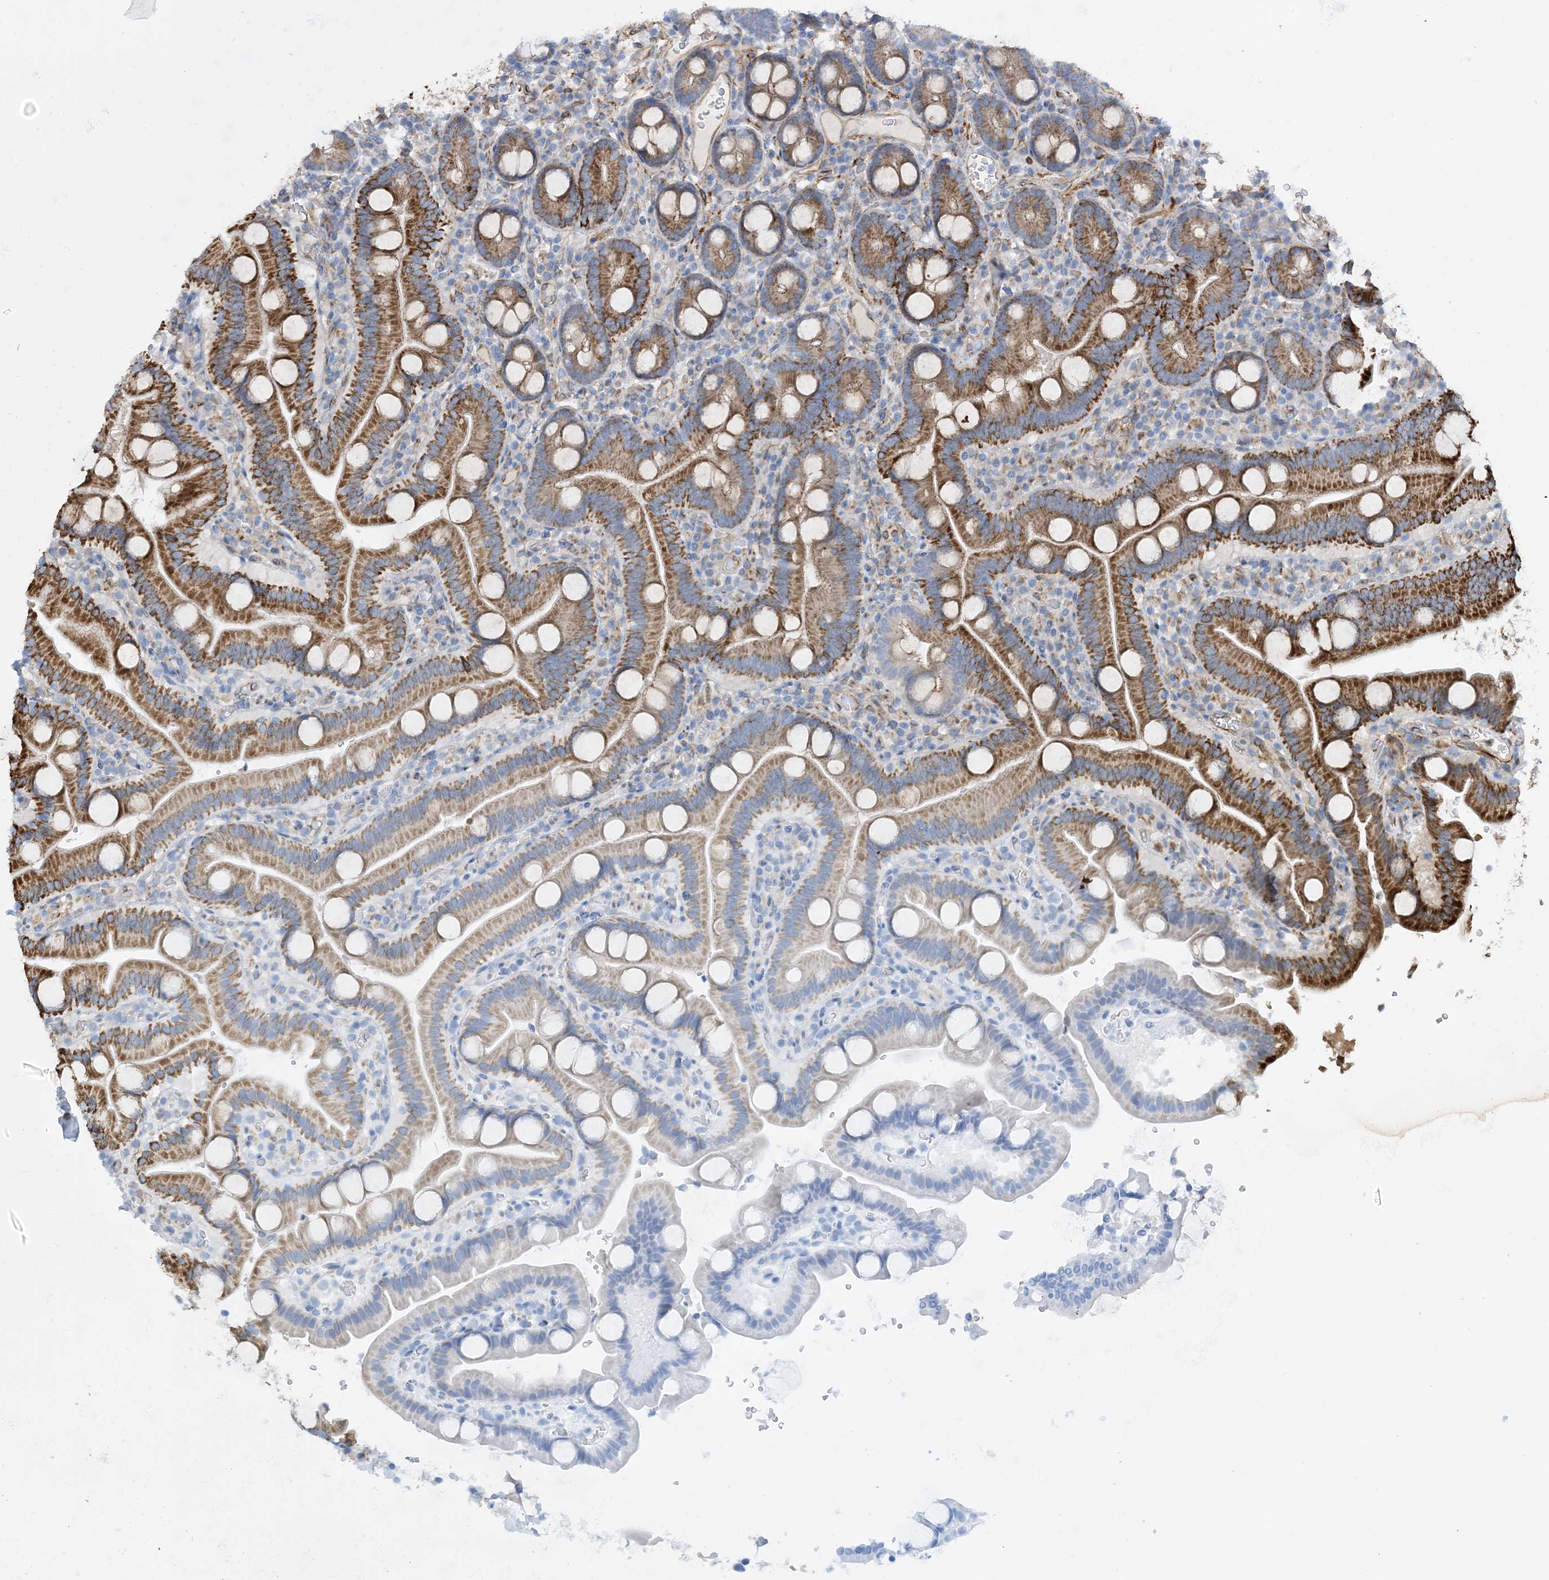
{"staining": {"intensity": "moderate", "quantity": ">75%", "location": "cytoplasmic/membranous"}, "tissue": "duodenum", "cell_type": "Glandular cells", "image_type": "normal", "snomed": [{"axis": "morphology", "description": "Normal tissue, NOS"}, {"axis": "topography", "description": "Duodenum"}], "caption": "High-power microscopy captured an immunohistochemistry (IHC) micrograph of unremarkable duodenum, revealing moderate cytoplasmic/membranous positivity in approximately >75% of glandular cells. Using DAB (brown) and hematoxylin (blue) stains, captured at high magnification using brightfield microscopy.", "gene": "EIF2A", "patient": {"sex": "male", "age": 55}}